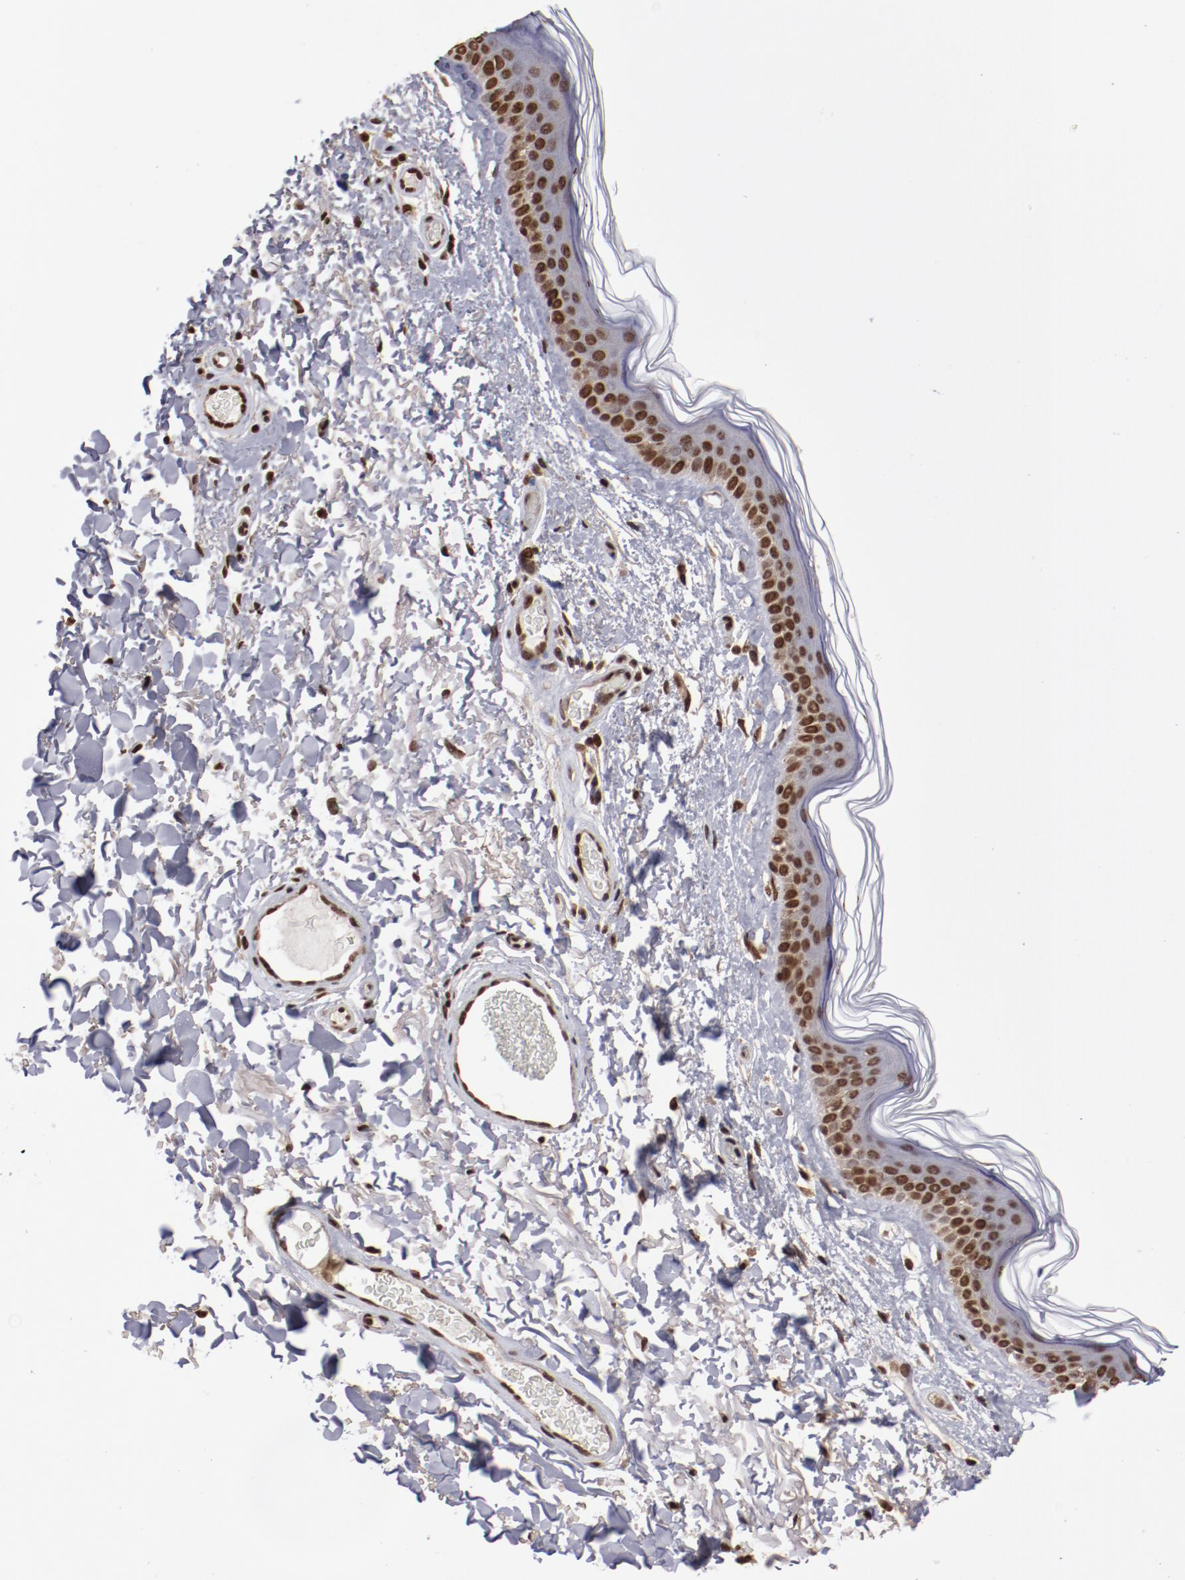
{"staining": {"intensity": "strong", "quantity": ">75%", "location": "nuclear"}, "tissue": "skin", "cell_type": "Fibroblasts", "image_type": "normal", "snomed": [{"axis": "morphology", "description": "Normal tissue, NOS"}, {"axis": "topography", "description": "Skin"}], "caption": "Immunohistochemistry (IHC) photomicrograph of benign skin: human skin stained using immunohistochemistry (IHC) reveals high levels of strong protein expression localized specifically in the nuclear of fibroblasts, appearing as a nuclear brown color.", "gene": "AKT1", "patient": {"sex": "male", "age": 63}}